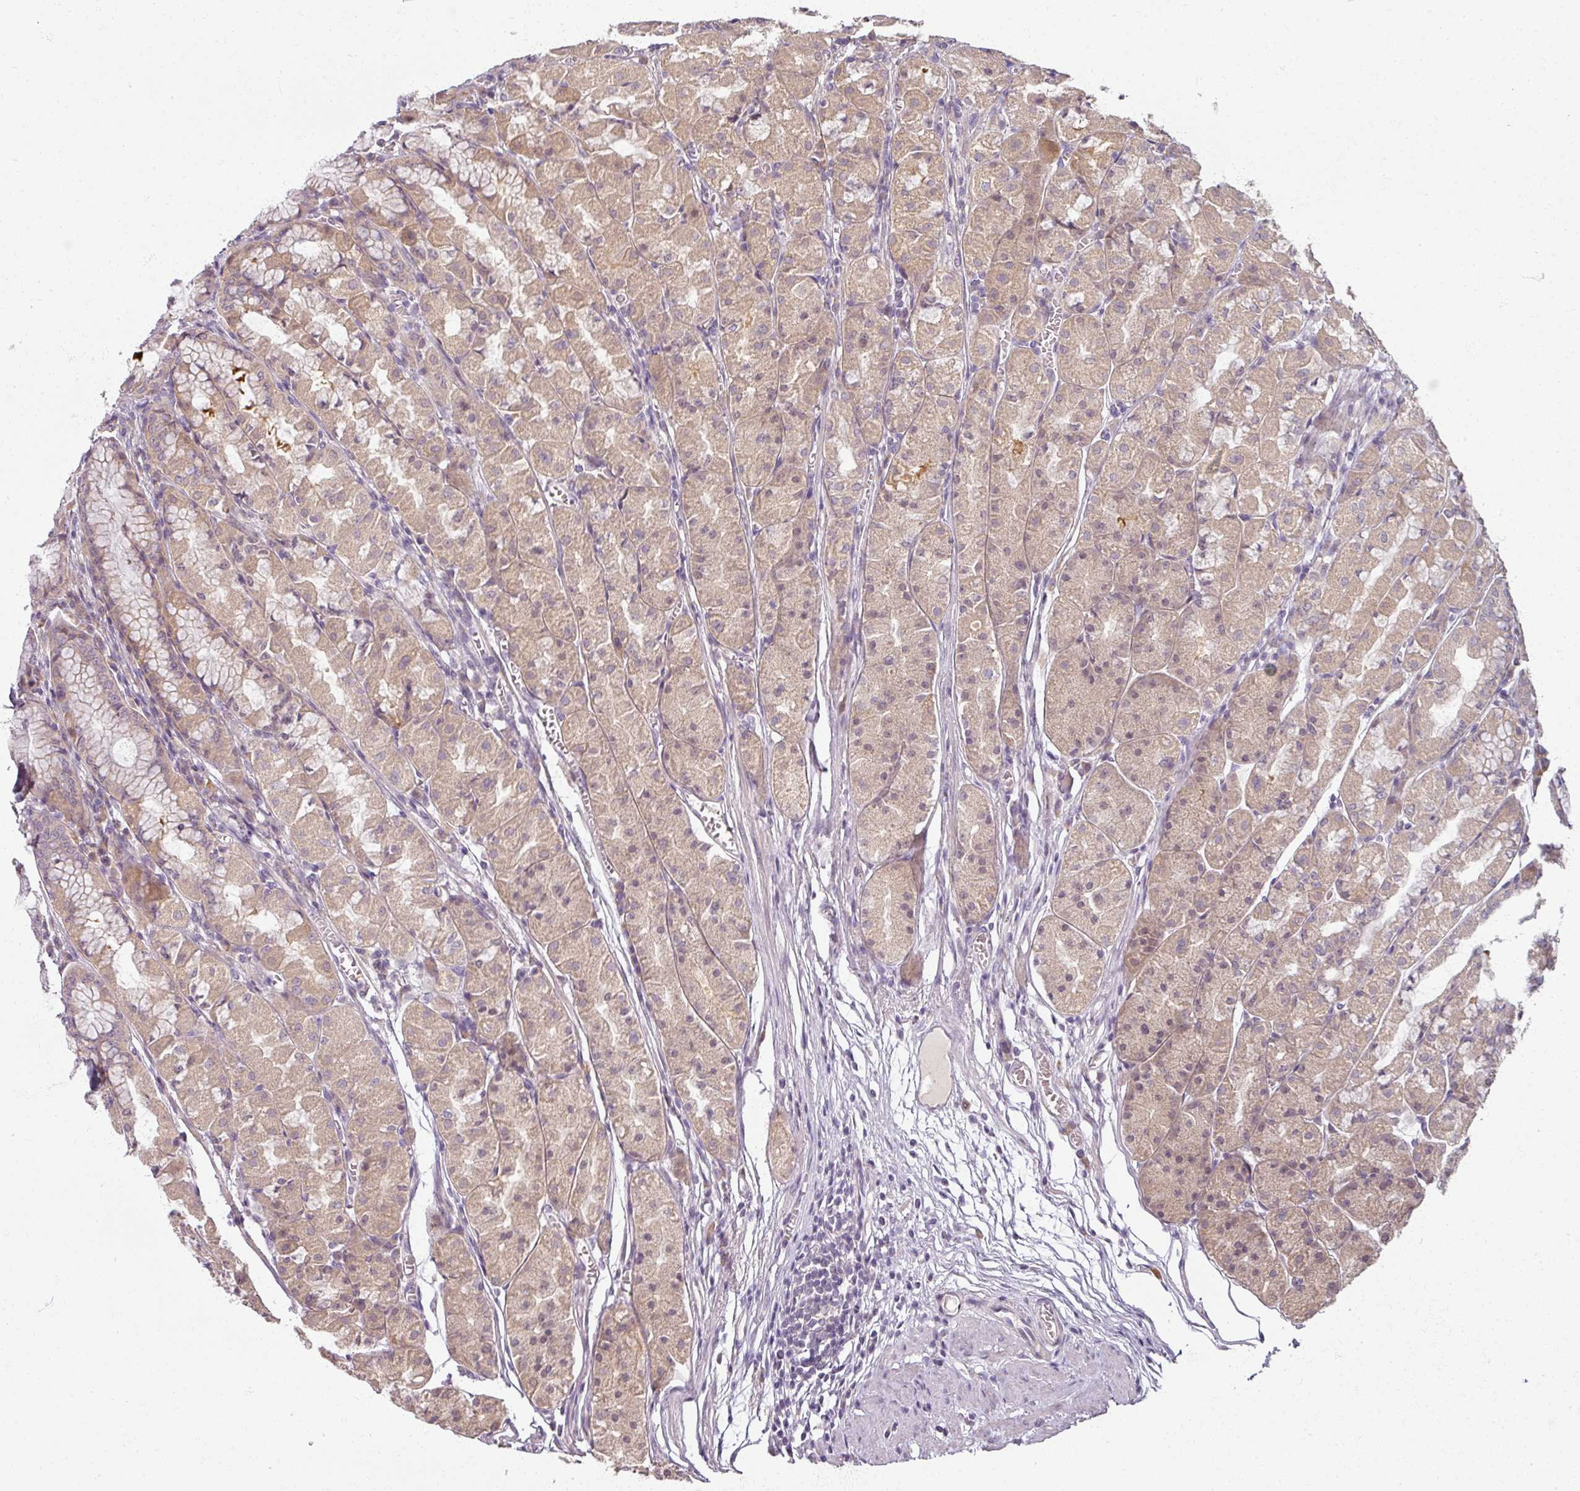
{"staining": {"intensity": "moderate", "quantity": "25%-75%", "location": "cytoplasmic/membranous"}, "tissue": "stomach", "cell_type": "Glandular cells", "image_type": "normal", "snomed": [{"axis": "morphology", "description": "Normal tissue, NOS"}, {"axis": "topography", "description": "Stomach"}], "caption": "There is medium levels of moderate cytoplasmic/membranous expression in glandular cells of normal stomach, as demonstrated by immunohistochemical staining (brown color).", "gene": "MYMK", "patient": {"sex": "male", "age": 55}}